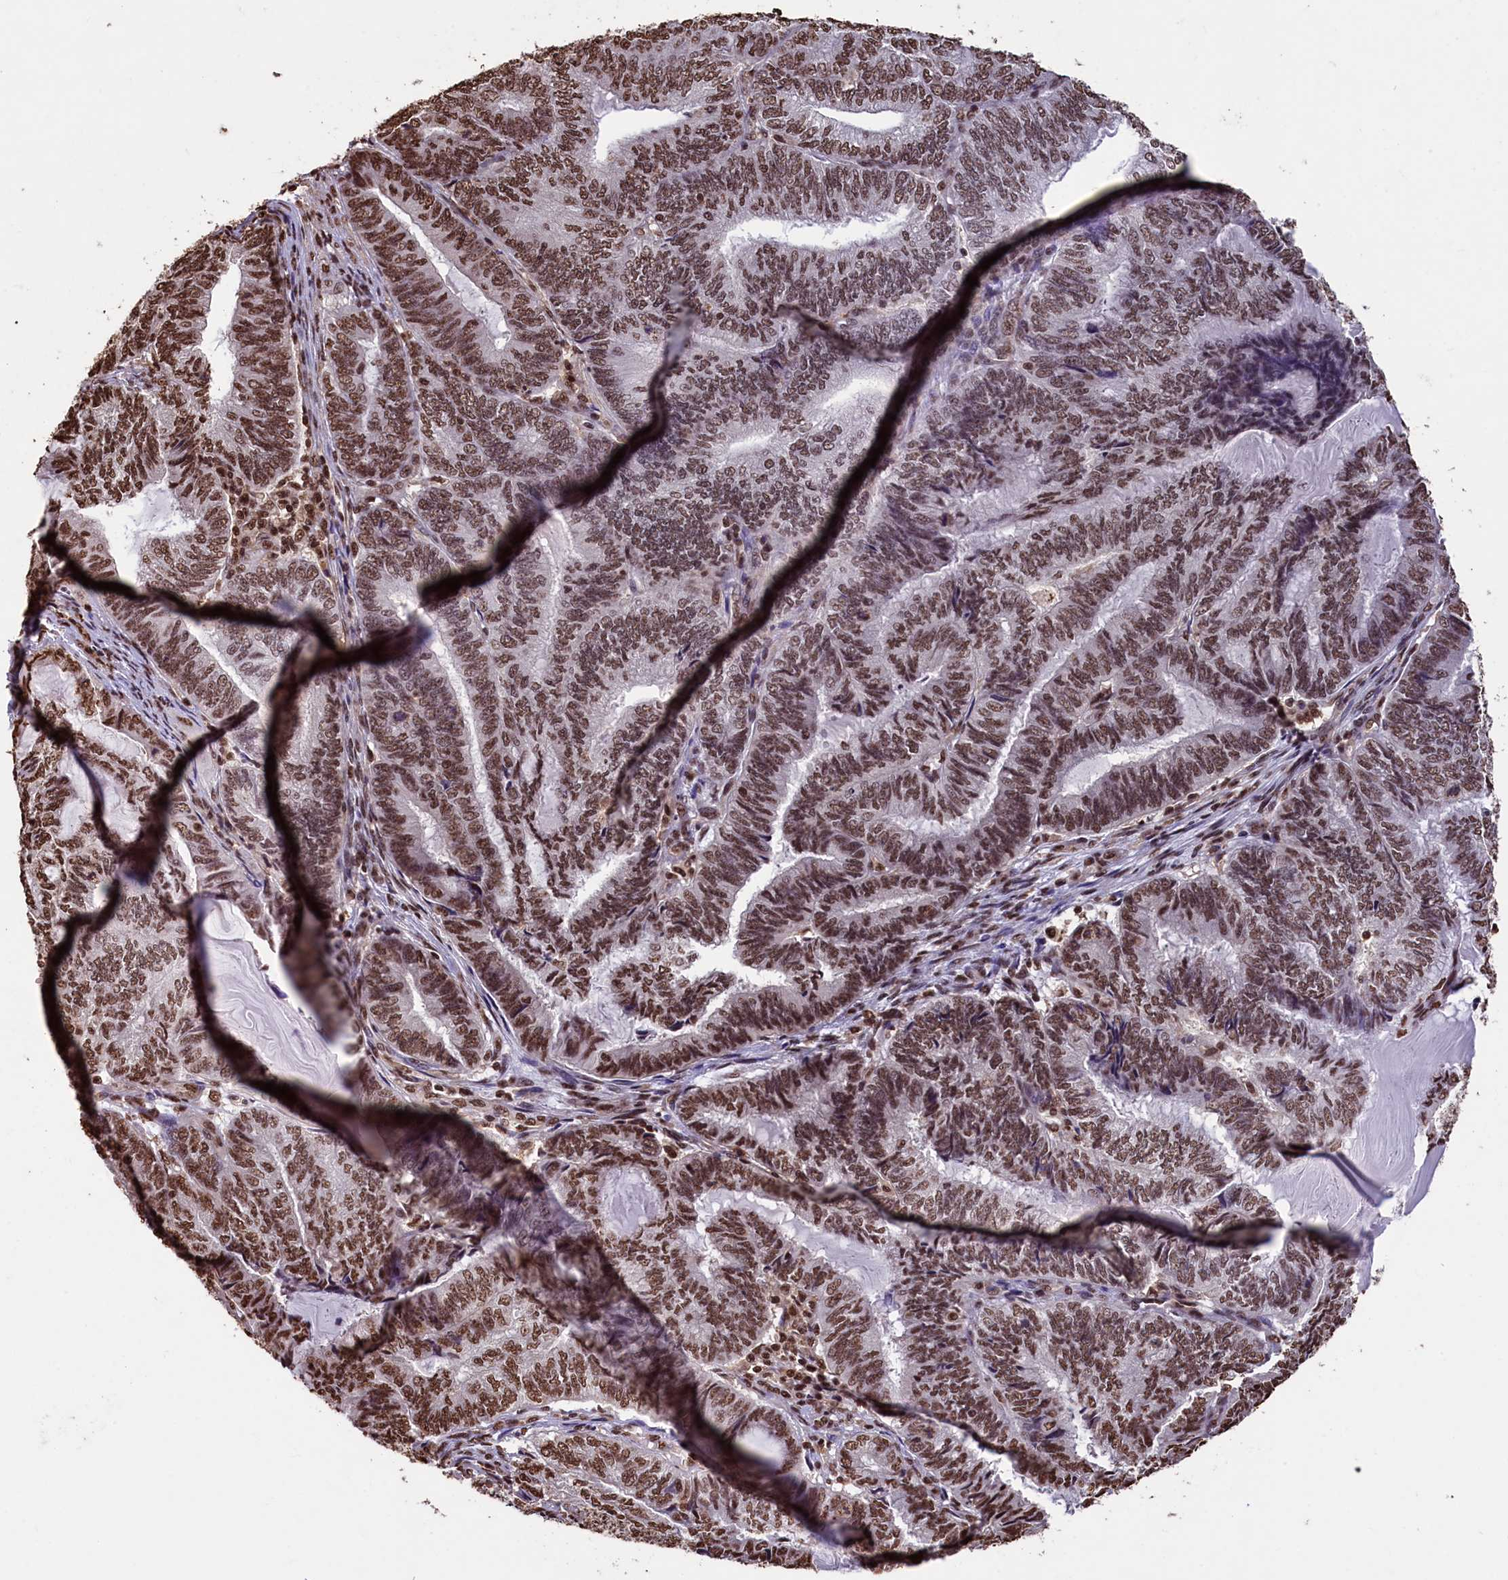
{"staining": {"intensity": "moderate", "quantity": ">75%", "location": "nuclear"}, "tissue": "endometrial cancer", "cell_type": "Tumor cells", "image_type": "cancer", "snomed": [{"axis": "morphology", "description": "Adenocarcinoma, NOS"}, {"axis": "topography", "description": "Uterus"}, {"axis": "topography", "description": "Endometrium"}], "caption": "Endometrial adenocarcinoma was stained to show a protein in brown. There is medium levels of moderate nuclear staining in approximately >75% of tumor cells. The protein is shown in brown color, while the nuclei are stained blue.", "gene": "SNRPD2", "patient": {"sex": "female", "age": 70}}